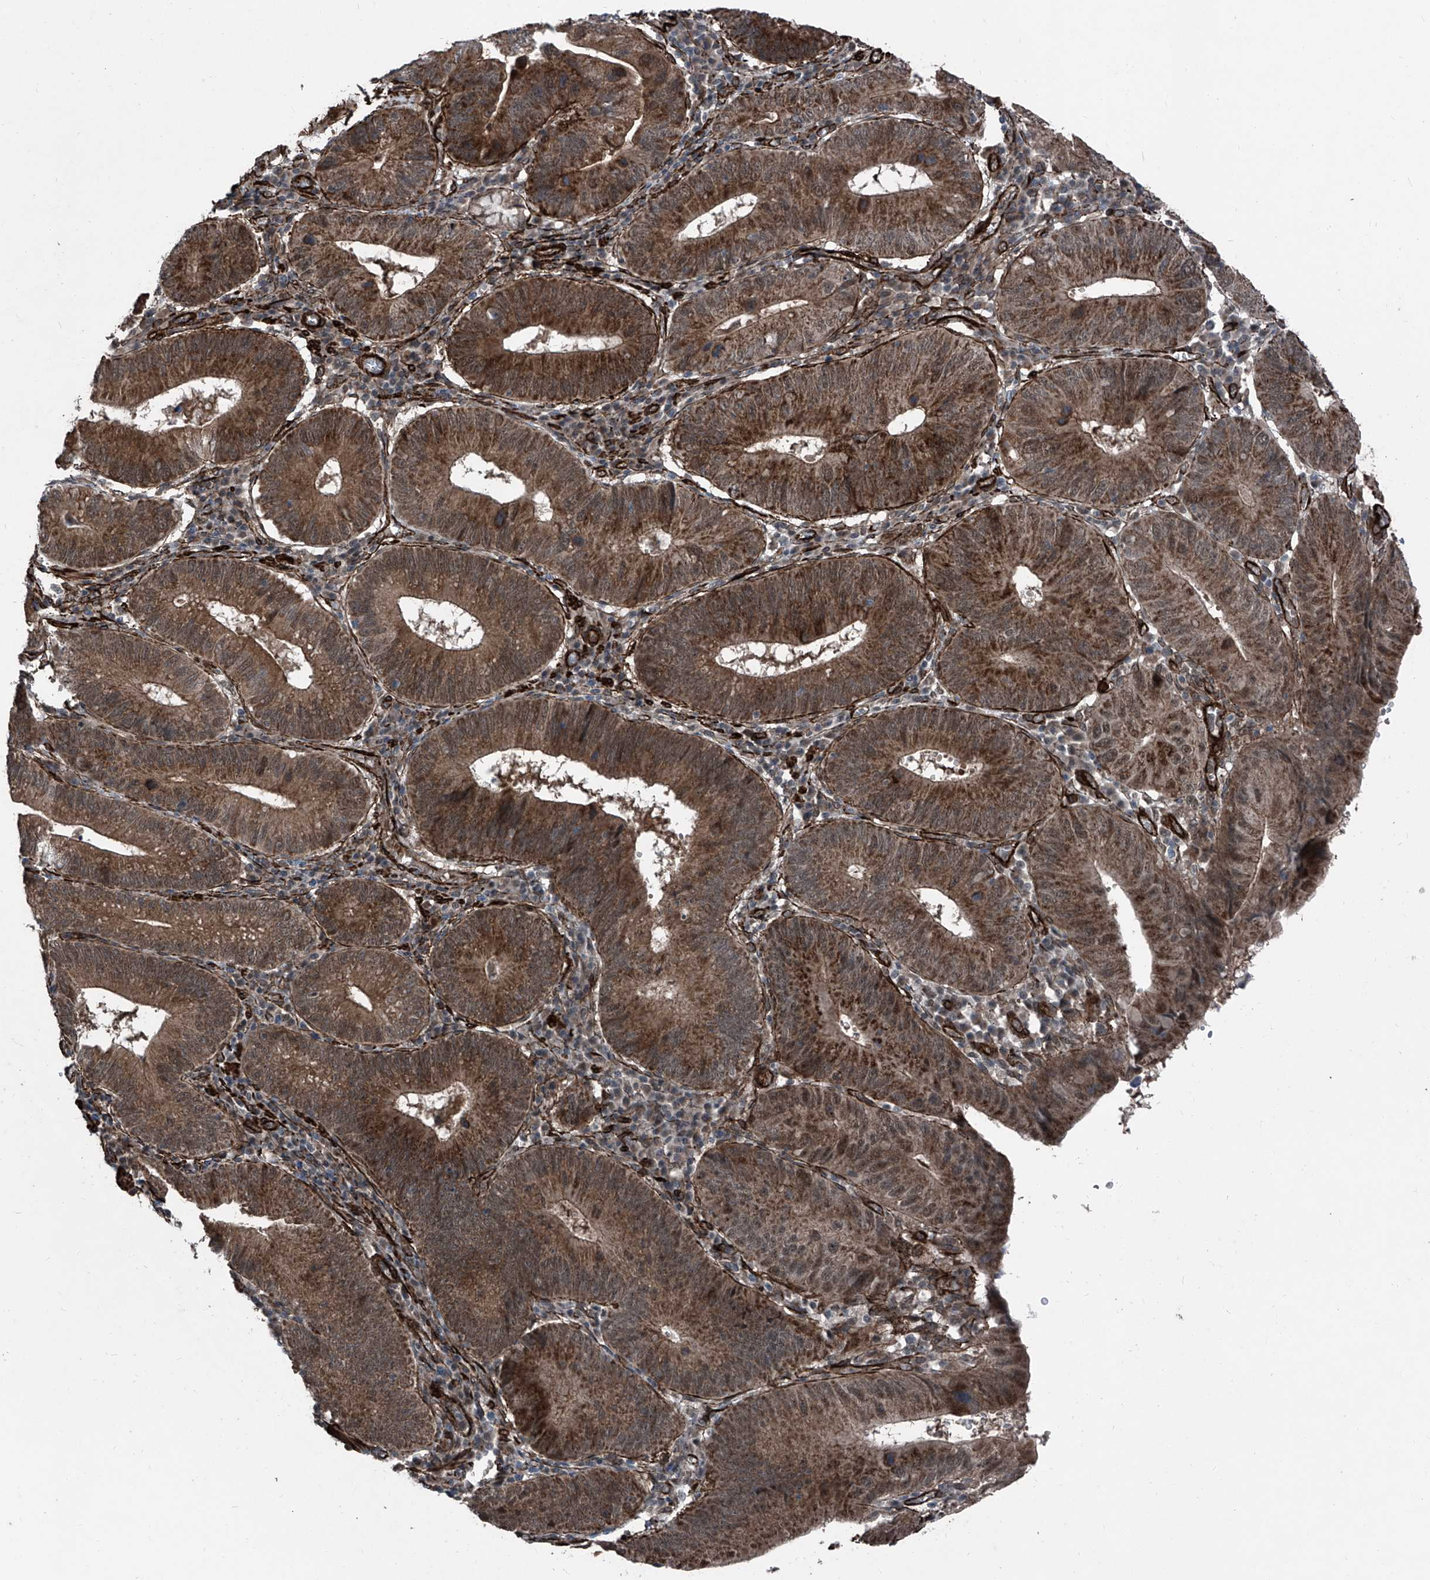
{"staining": {"intensity": "moderate", "quantity": ">75%", "location": "cytoplasmic/membranous"}, "tissue": "stomach cancer", "cell_type": "Tumor cells", "image_type": "cancer", "snomed": [{"axis": "morphology", "description": "Adenocarcinoma, NOS"}, {"axis": "topography", "description": "Stomach"}], "caption": "The image shows staining of stomach cancer (adenocarcinoma), revealing moderate cytoplasmic/membranous protein staining (brown color) within tumor cells. (DAB (3,3'-diaminobenzidine) = brown stain, brightfield microscopy at high magnification).", "gene": "COA7", "patient": {"sex": "male", "age": 59}}